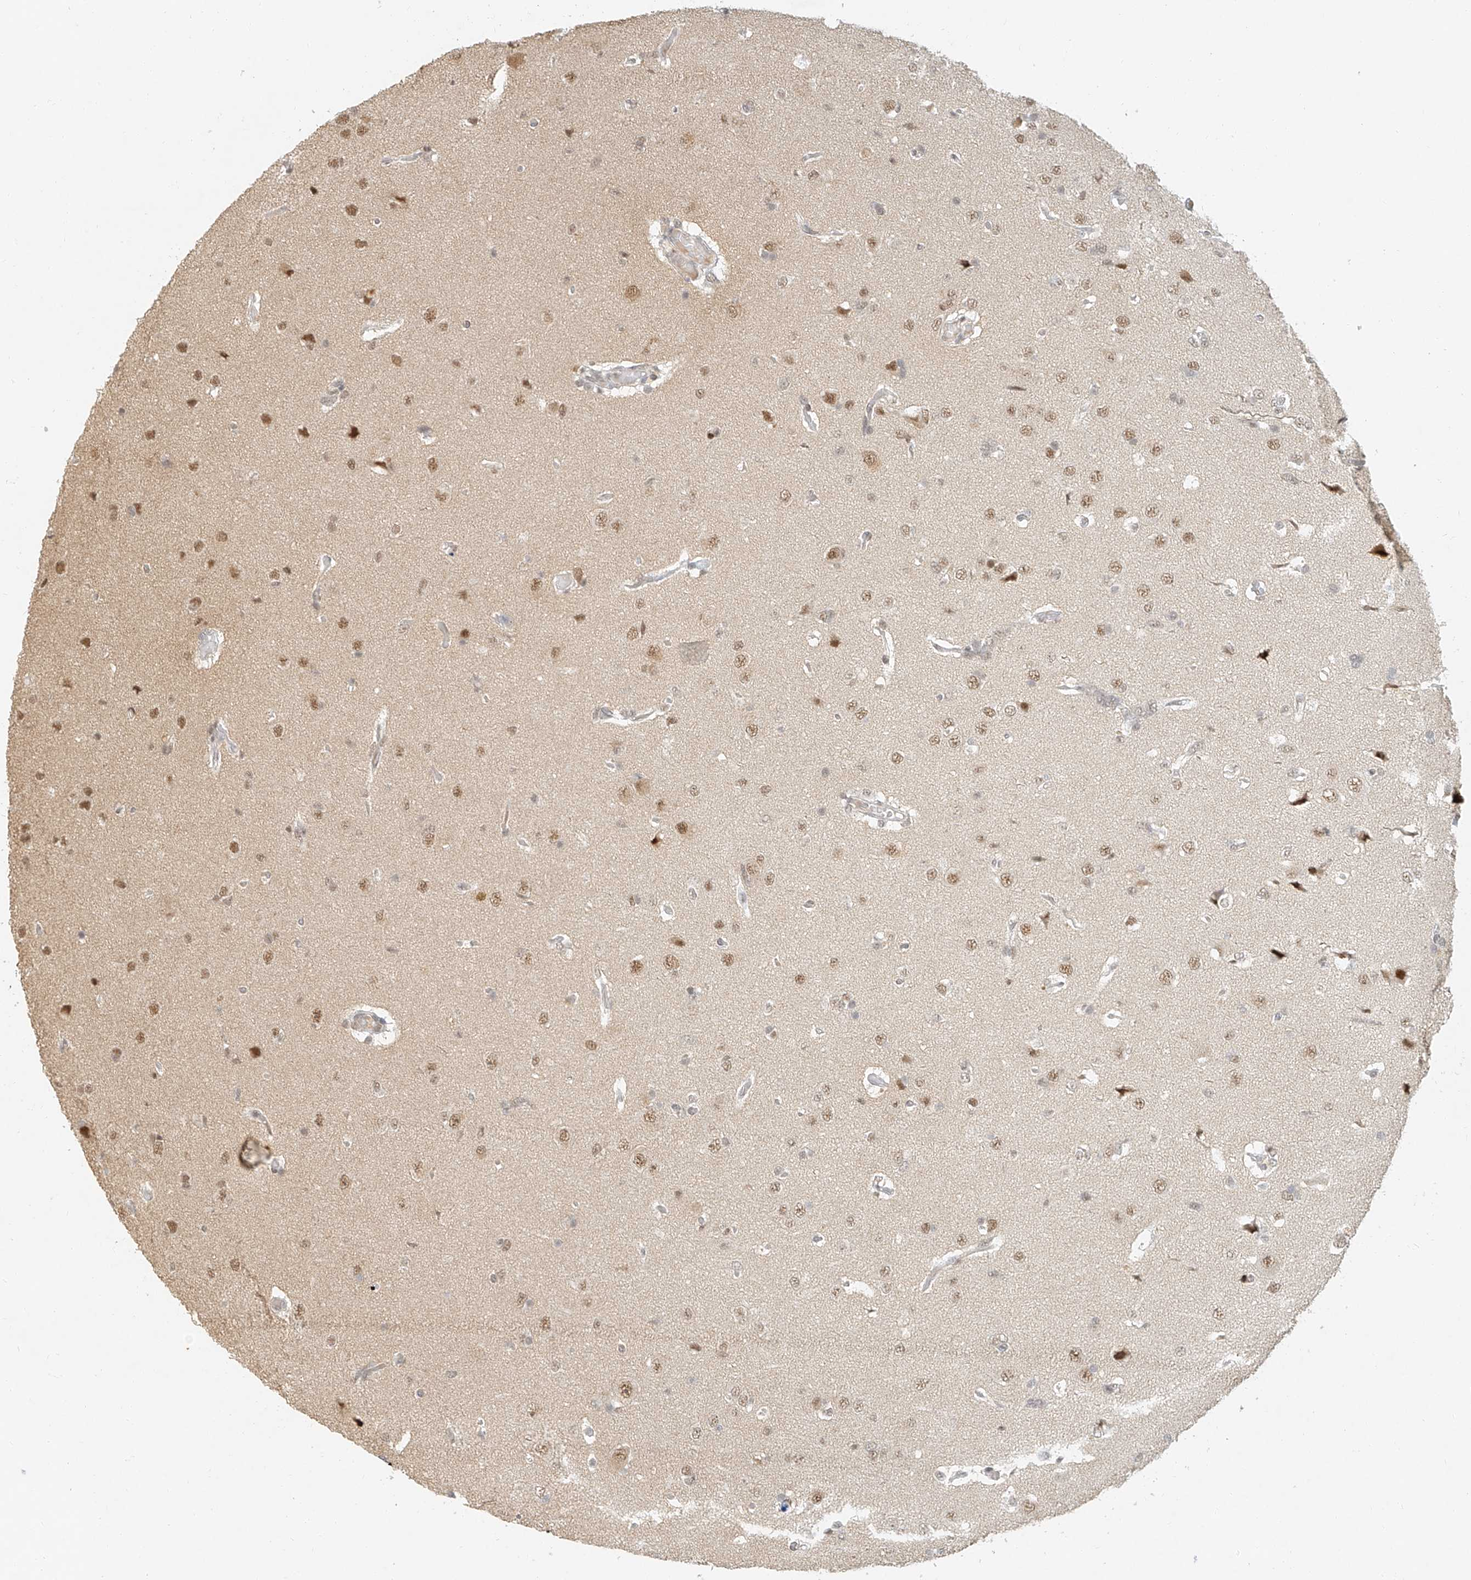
{"staining": {"intensity": "moderate", "quantity": "25%-75%", "location": "nuclear"}, "tissue": "glioma", "cell_type": "Tumor cells", "image_type": "cancer", "snomed": [{"axis": "morphology", "description": "Glioma, malignant, High grade"}, {"axis": "topography", "description": "Brain"}], "caption": "Brown immunohistochemical staining in malignant glioma (high-grade) reveals moderate nuclear positivity in approximately 25%-75% of tumor cells.", "gene": "CXorf58", "patient": {"sex": "female", "age": 59}}